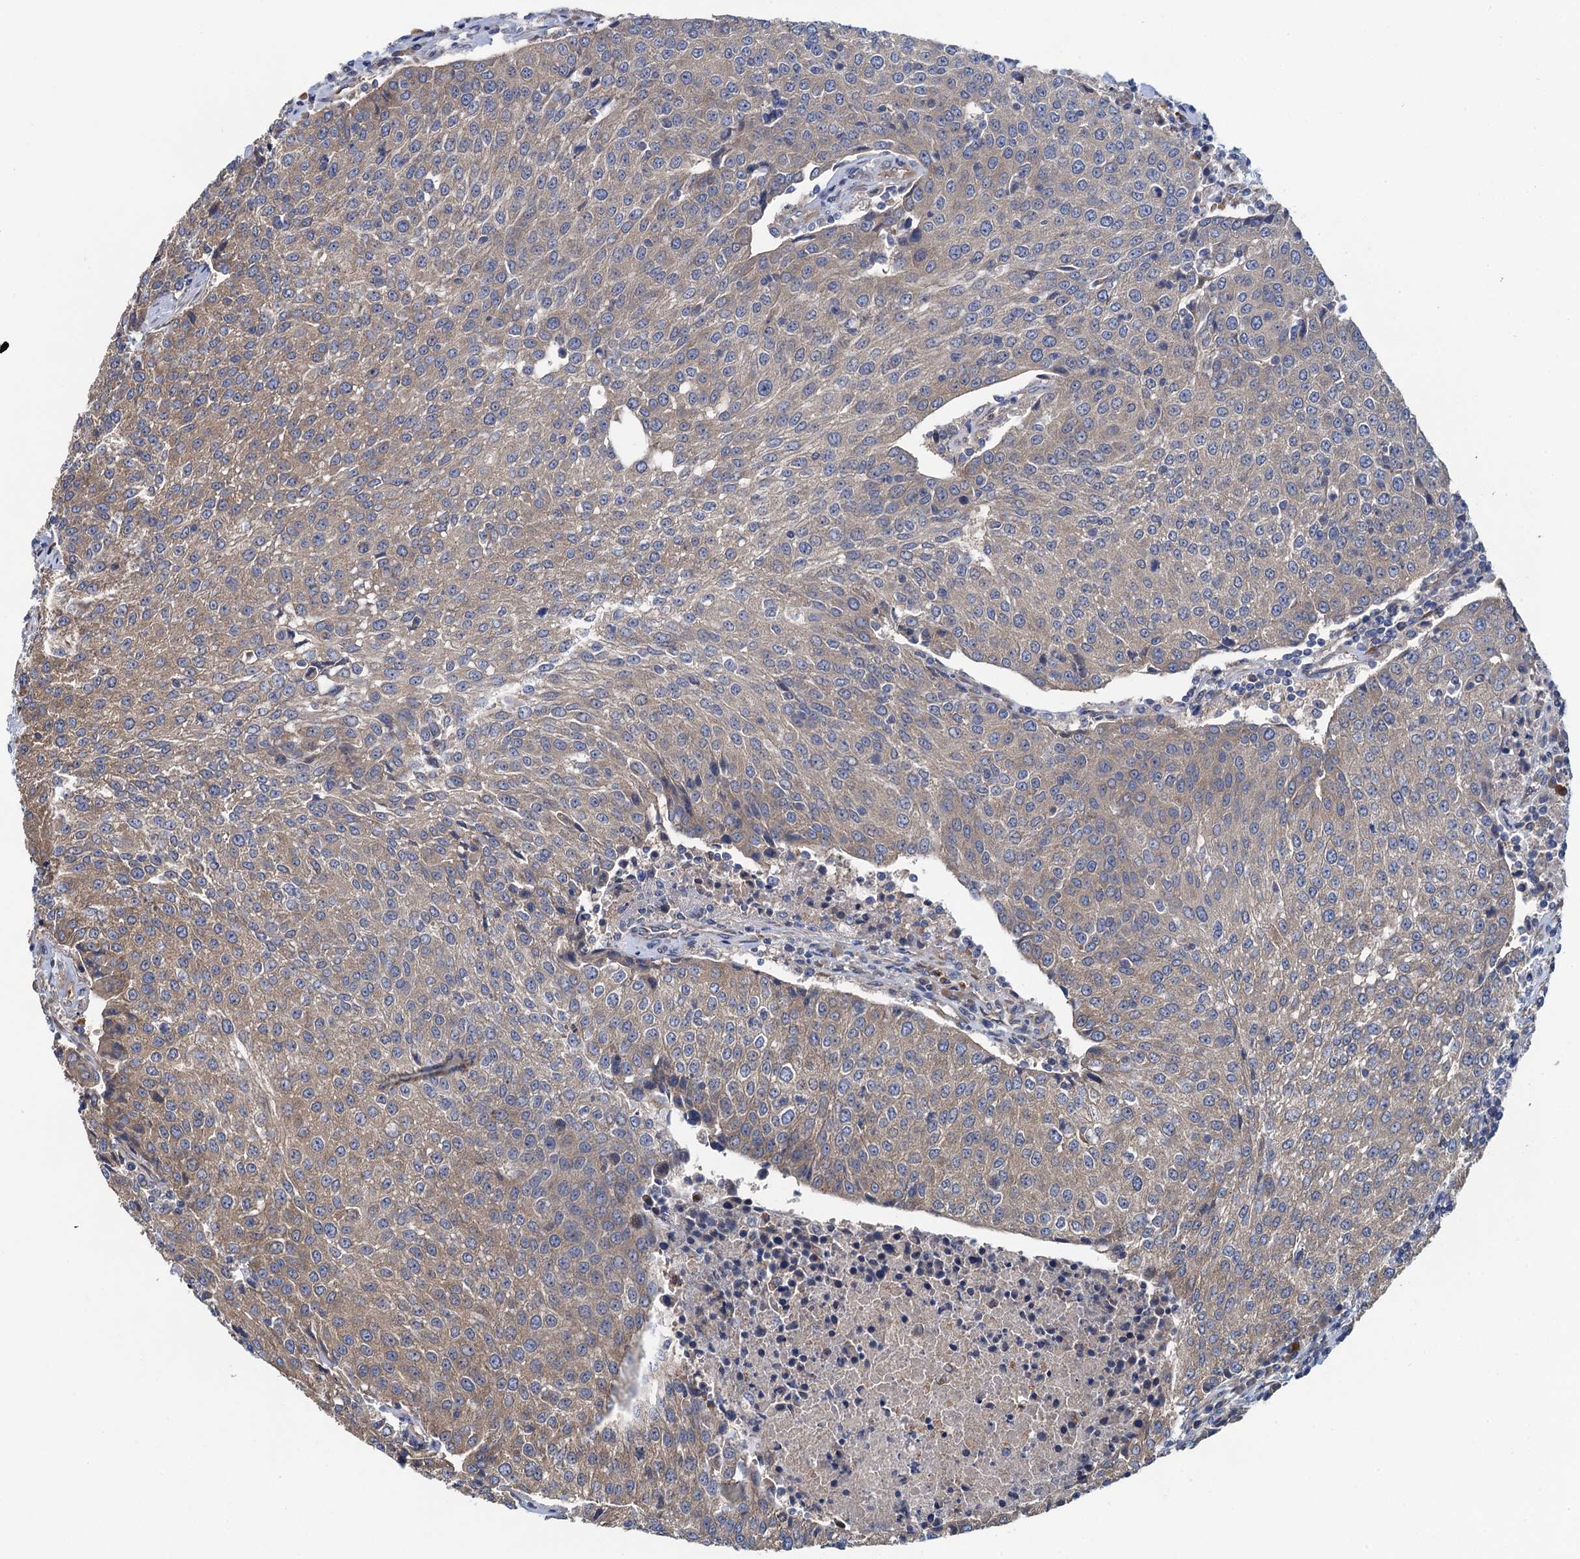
{"staining": {"intensity": "weak", "quantity": "<25%", "location": "cytoplasmic/membranous"}, "tissue": "urothelial cancer", "cell_type": "Tumor cells", "image_type": "cancer", "snomed": [{"axis": "morphology", "description": "Urothelial carcinoma, High grade"}, {"axis": "topography", "description": "Urinary bladder"}], "caption": "The histopathology image exhibits no significant positivity in tumor cells of urothelial carcinoma (high-grade).", "gene": "ADCY9", "patient": {"sex": "female", "age": 85}}